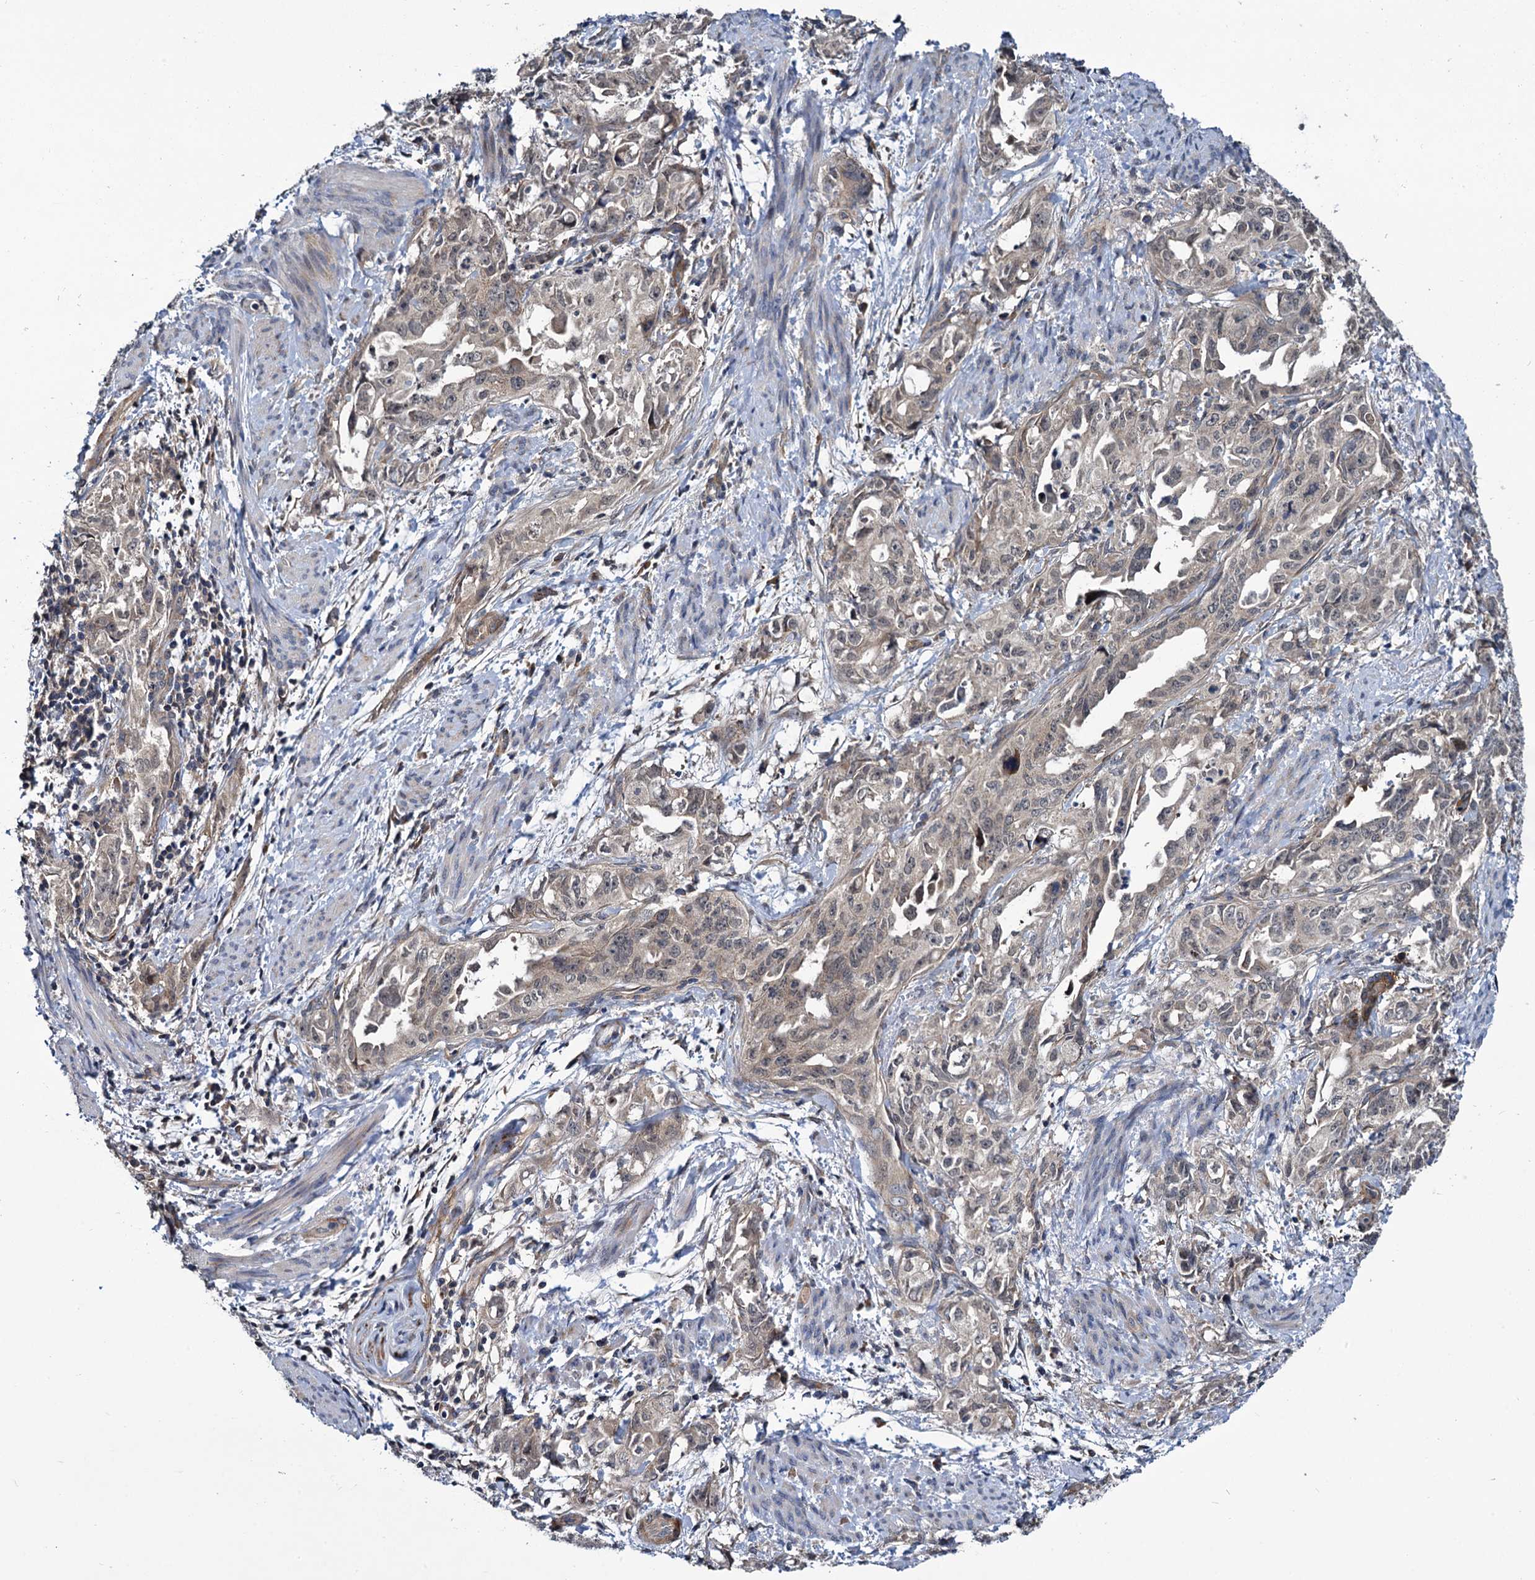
{"staining": {"intensity": "weak", "quantity": ">75%", "location": "cytoplasmic/membranous"}, "tissue": "endometrial cancer", "cell_type": "Tumor cells", "image_type": "cancer", "snomed": [{"axis": "morphology", "description": "Adenocarcinoma, NOS"}, {"axis": "topography", "description": "Endometrium"}], "caption": "A high-resolution photomicrograph shows immunohistochemistry staining of endometrial cancer (adenocarcinoma), which demonstrates weak cytoplasmic/membranous expression in about >75% of tumor cells.", "gene": "ARHGAP42", "patient": {"sex": "female", "age": 65}}